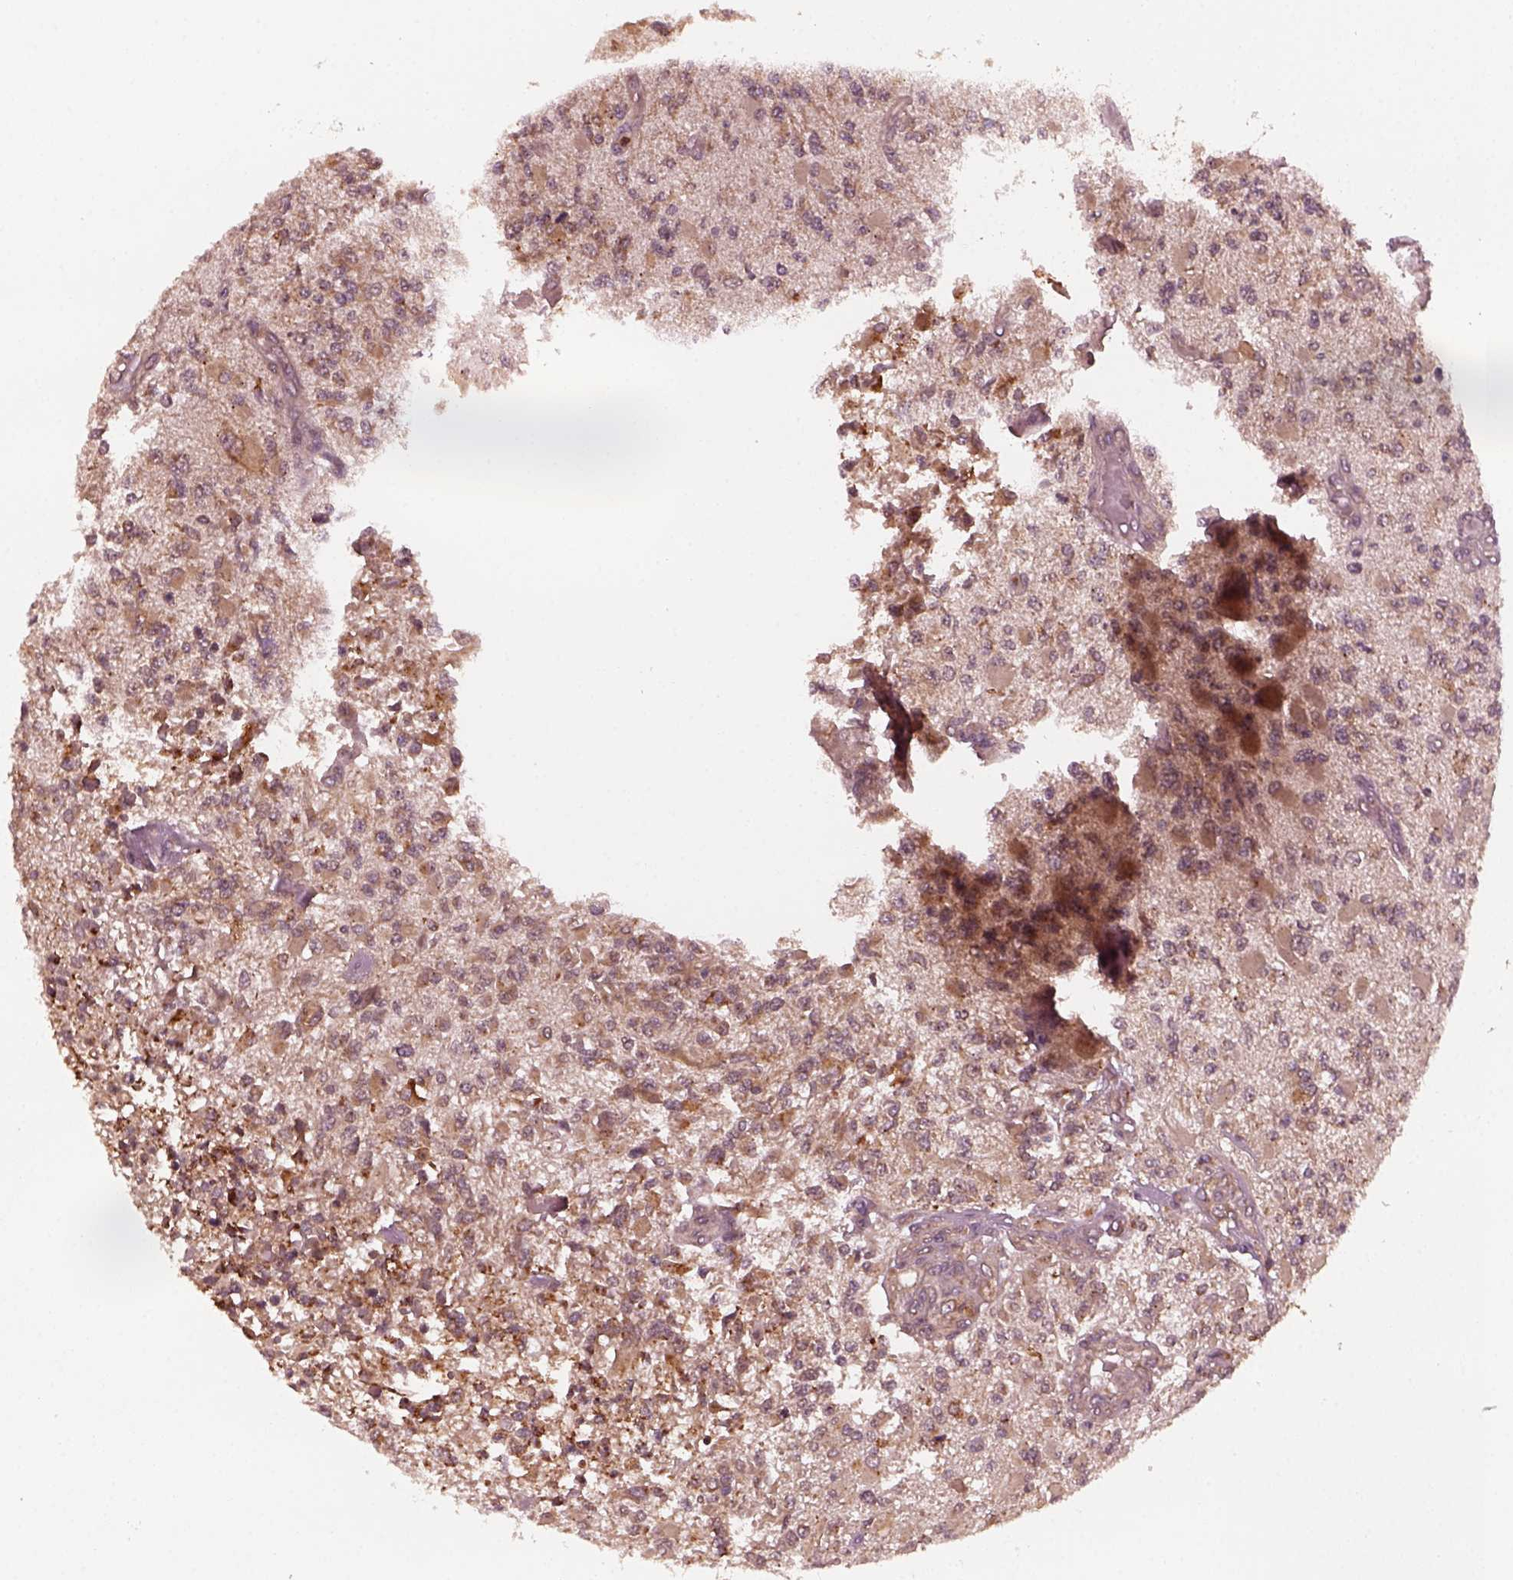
{"staining": {"intensity": "moderate", "quantity": "25%-75%", "location": "cytoplasmic/membranous"}, "tissue": "glioma", "cell_type": "Tumor cells", "image_type": "cancer", "snomed": [{"axis": "morphology", "description": "Glioma, malignant, High grade"}, {"axis": "topography", "description": "Brain"}], "caption": "Immunohistochemical staining of malignant glioma (high-grade) reveals moderate cytoplasmic/membranous protein positivity in about 25%-75% of tumor cells.", "gene": "FAF2", "patient": {"sex": "female", "age": 63}}